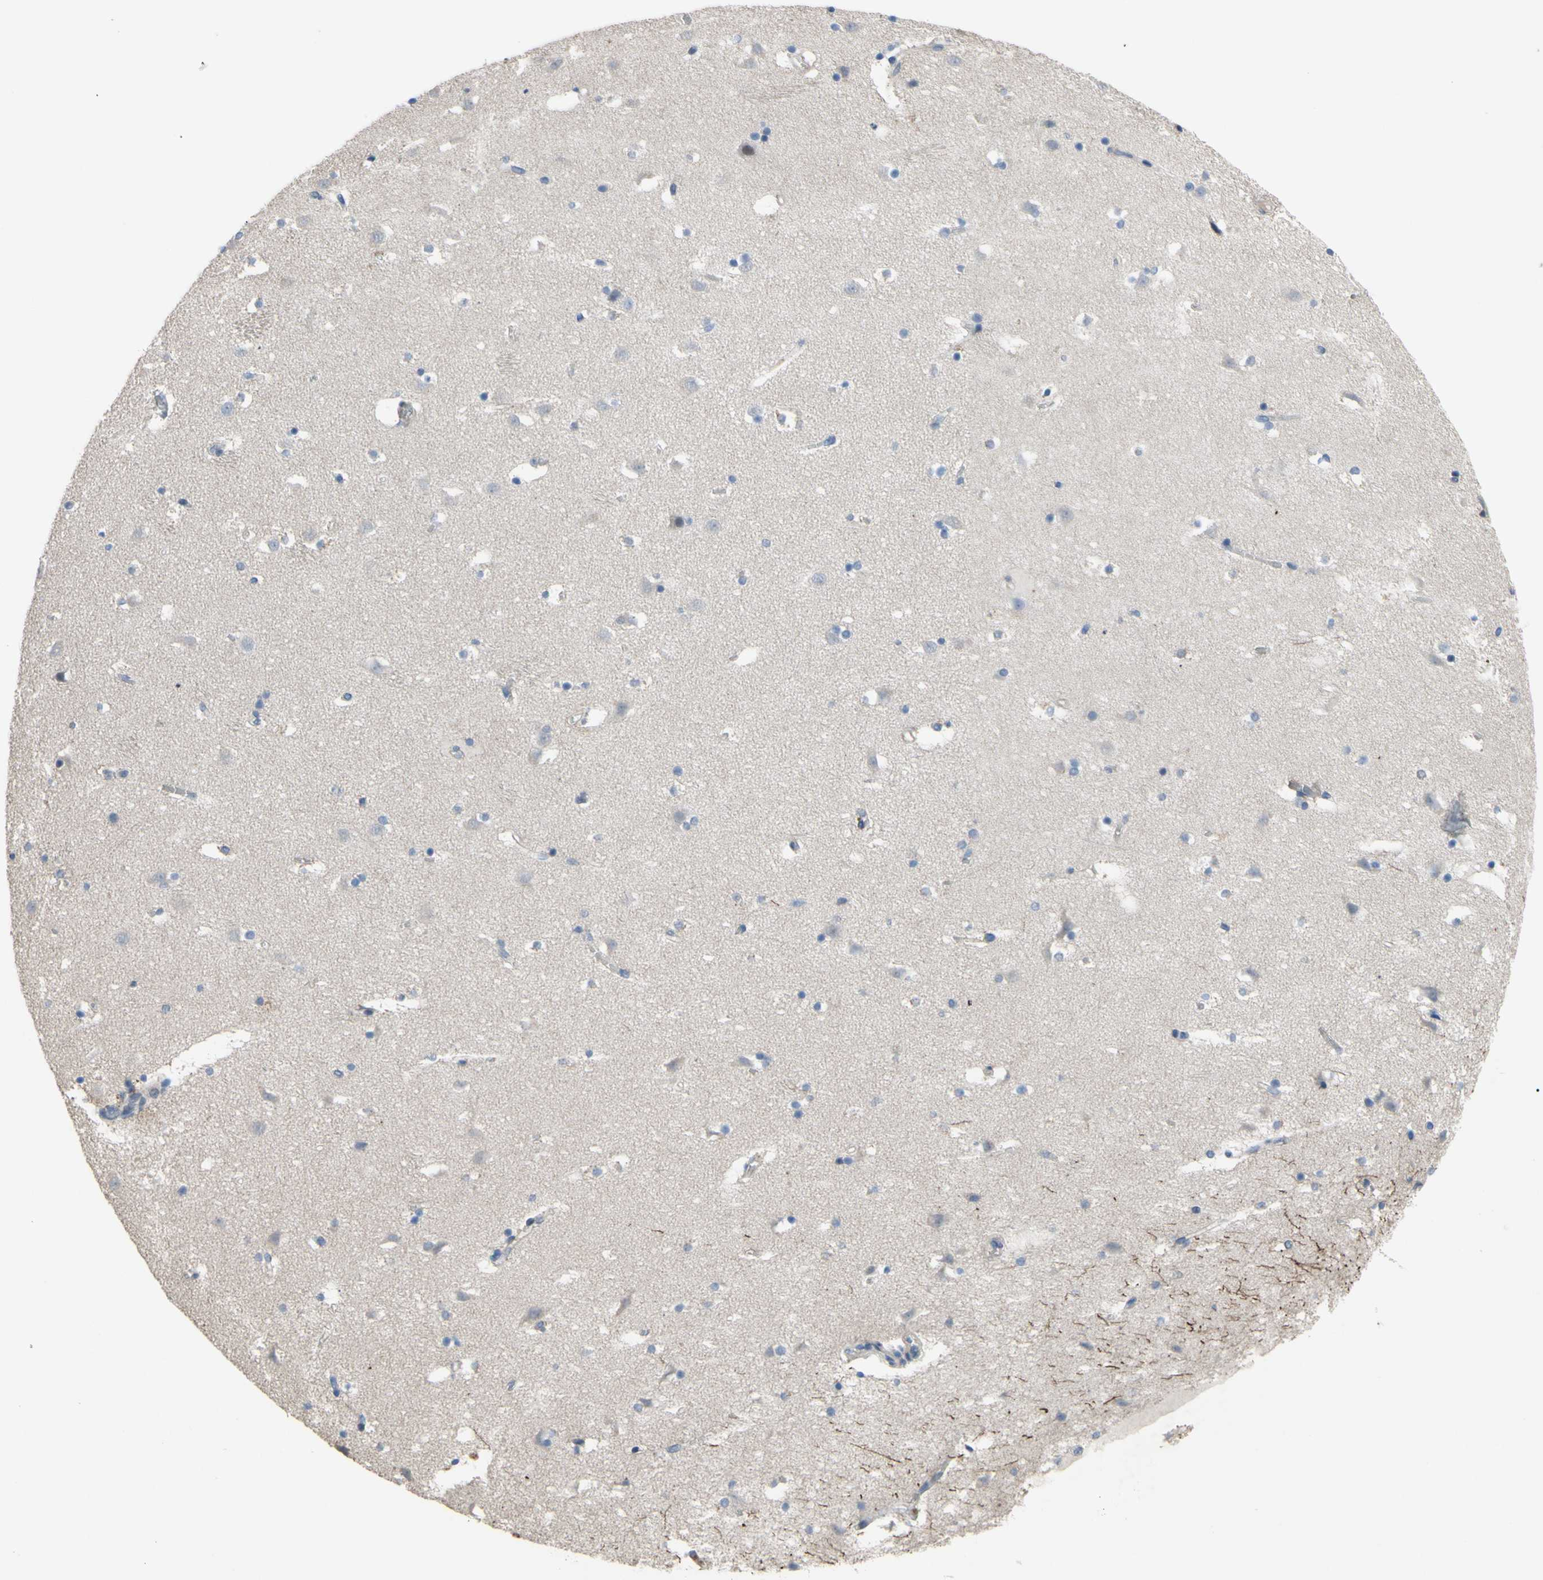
{"staining": {"intensity": "negative", "quantity": "none", "location": "none"}, "tissue": "caudate", "cell_type": "Glial cells", "image_type": "normal", "snomed": [{"axis": "morphology", "description": "Normal tissue, NOS"}, {"axis": "topography", "description": "Lateral ventricle wall"}], "caption": "Glial cells are negative for protein expression in normal human caudate. (Stains: DAB immunohistochemistry (IHC) with hematoxylin counter stain, Microscopy: brightfield microscopy at high magnification).", "gene": "GRAMD2B", "patient": {"sex": "male", "age": 45}}